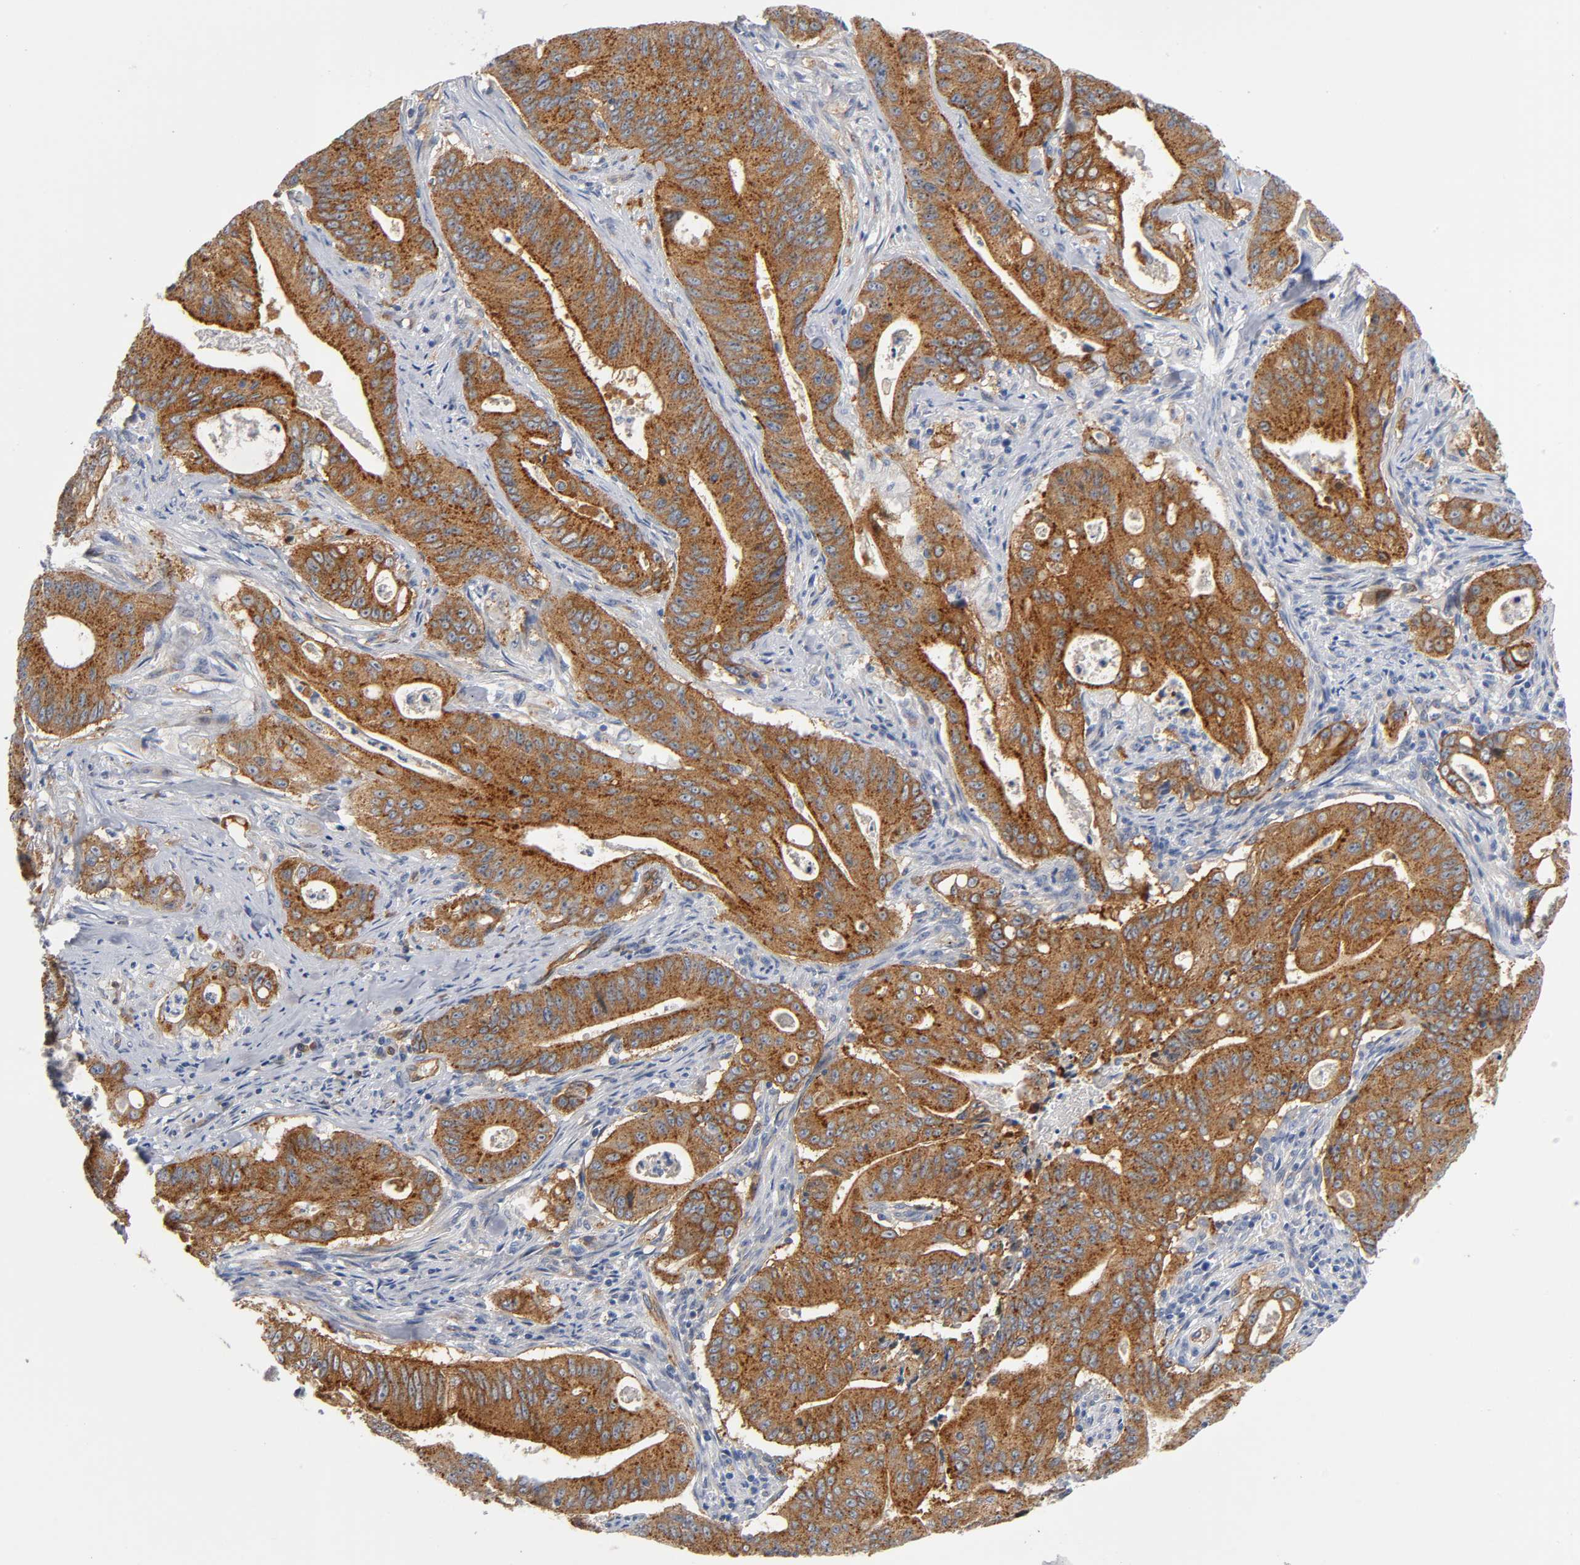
{"staining": {"intensity": "strong", "quantity": ">75%", "location": "cytoplasmic/membranous"}, "tissue": "pancreatic cancer", "cell_type": "Tumor cells", "image_type": "cancer", "snomed": [{"axis": "morphology", "description": "Normal tissue, NOS"}, {"axis": "topography", "description": "Lymph node"}], "caption": "Tumor cells exhibit strong cytoplasmic/membranous staining in approximately >75% of cells in pancreatic cancer.", "gene": "CD2AP", "patient": {"sex": "male", "age": 62}}